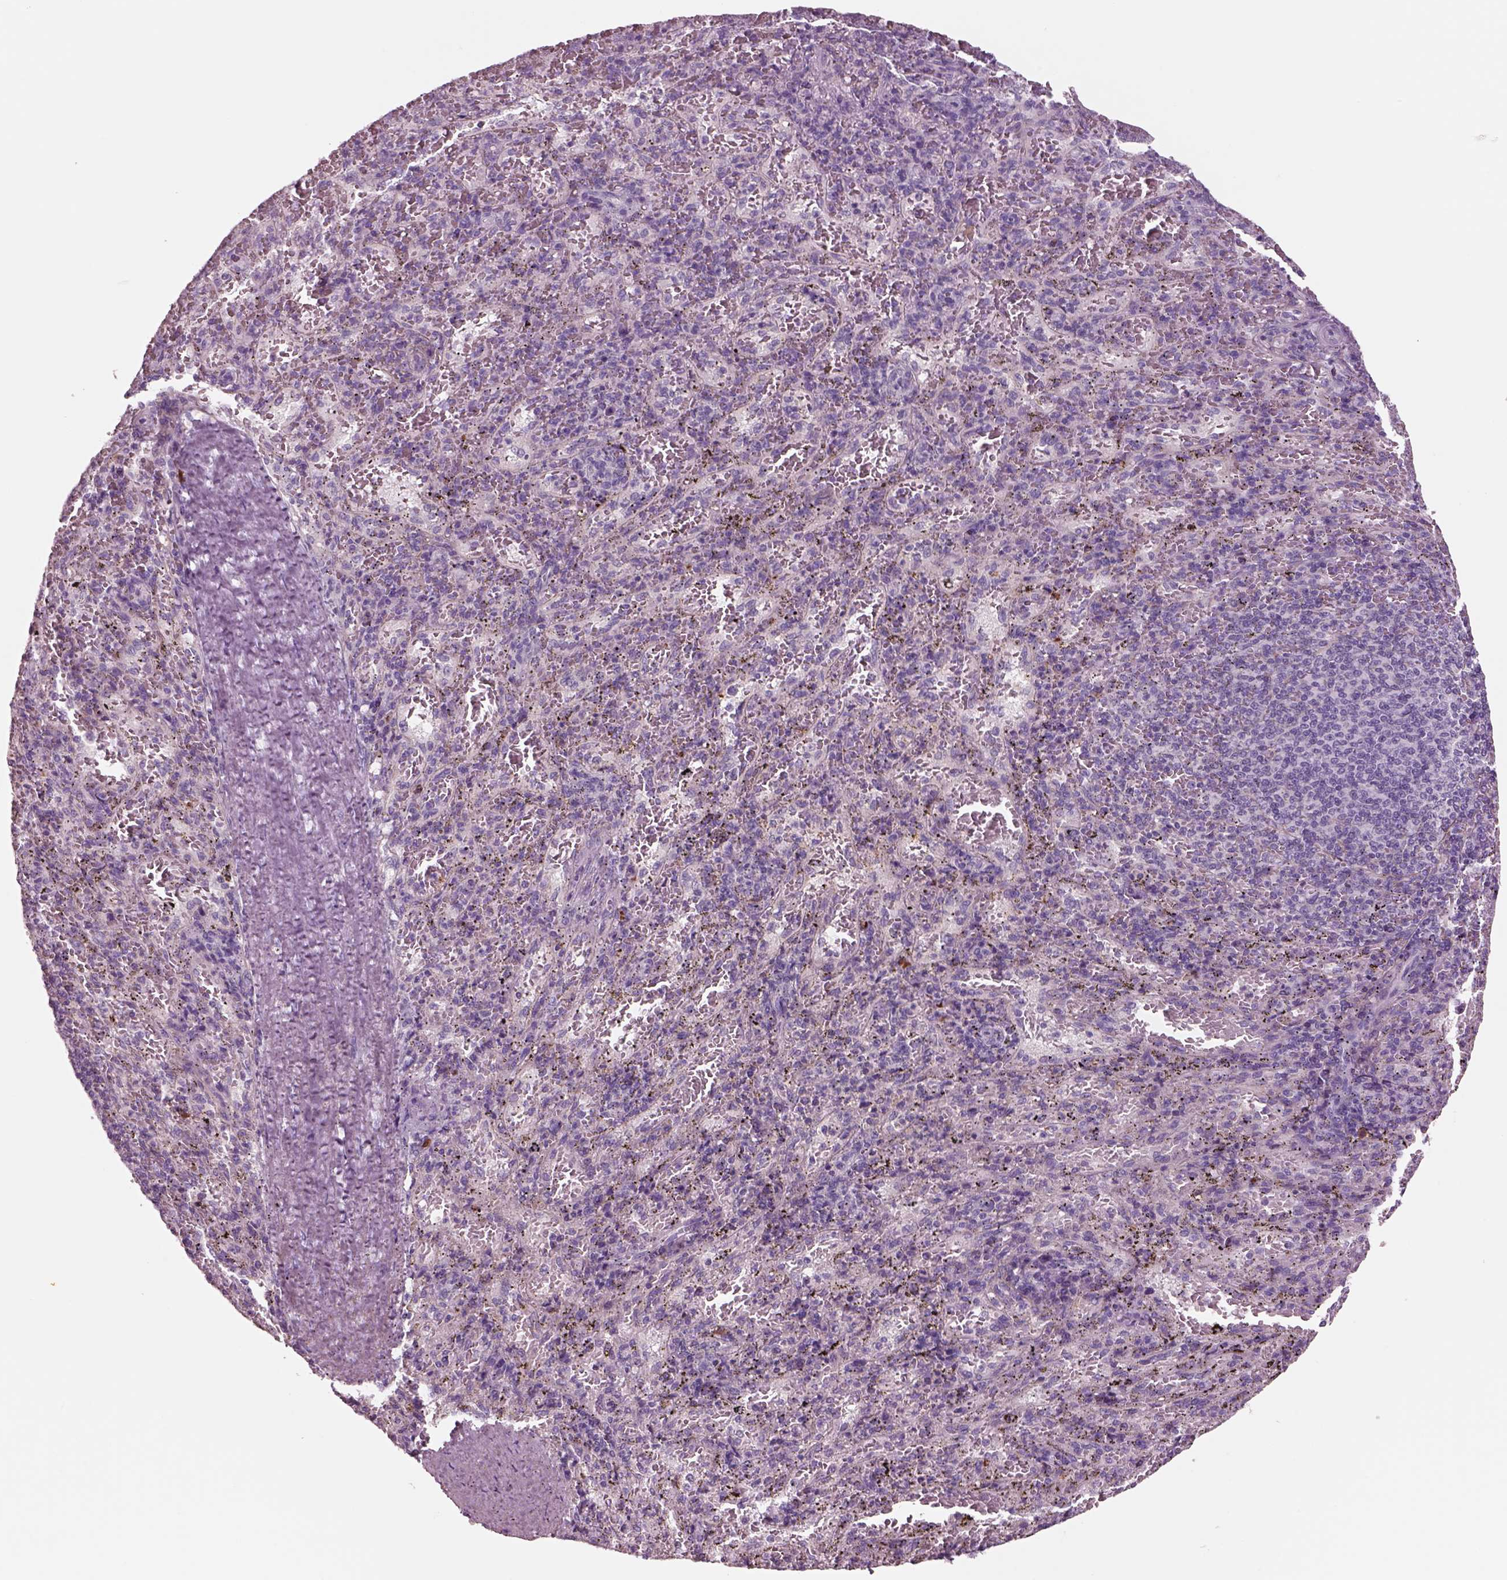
{"staining": {"intensity": "negative", "quantity": "none", "location": "none"}, "tissue": "spleen", "cell_type": "Cells in red pulp", "image_type": "normal", "snomed": [{"axis": "morphology", "description": "Normal tissue, NOS"}, {"axis": "topography", "description": "Spleen"}], "caption": "DAB (3,3'-diaminobenzidine) immunohistochemical staining of benign spleen shows no significant expression in cells in red pulp. Brightfield microscopy of immunohistochemistry (IHC) stained with DAB (brown) and hematoxylin (blue), captured at high magnification.", "gene": "IGLL1", "patient": {"sex": "male", "age": 57}}